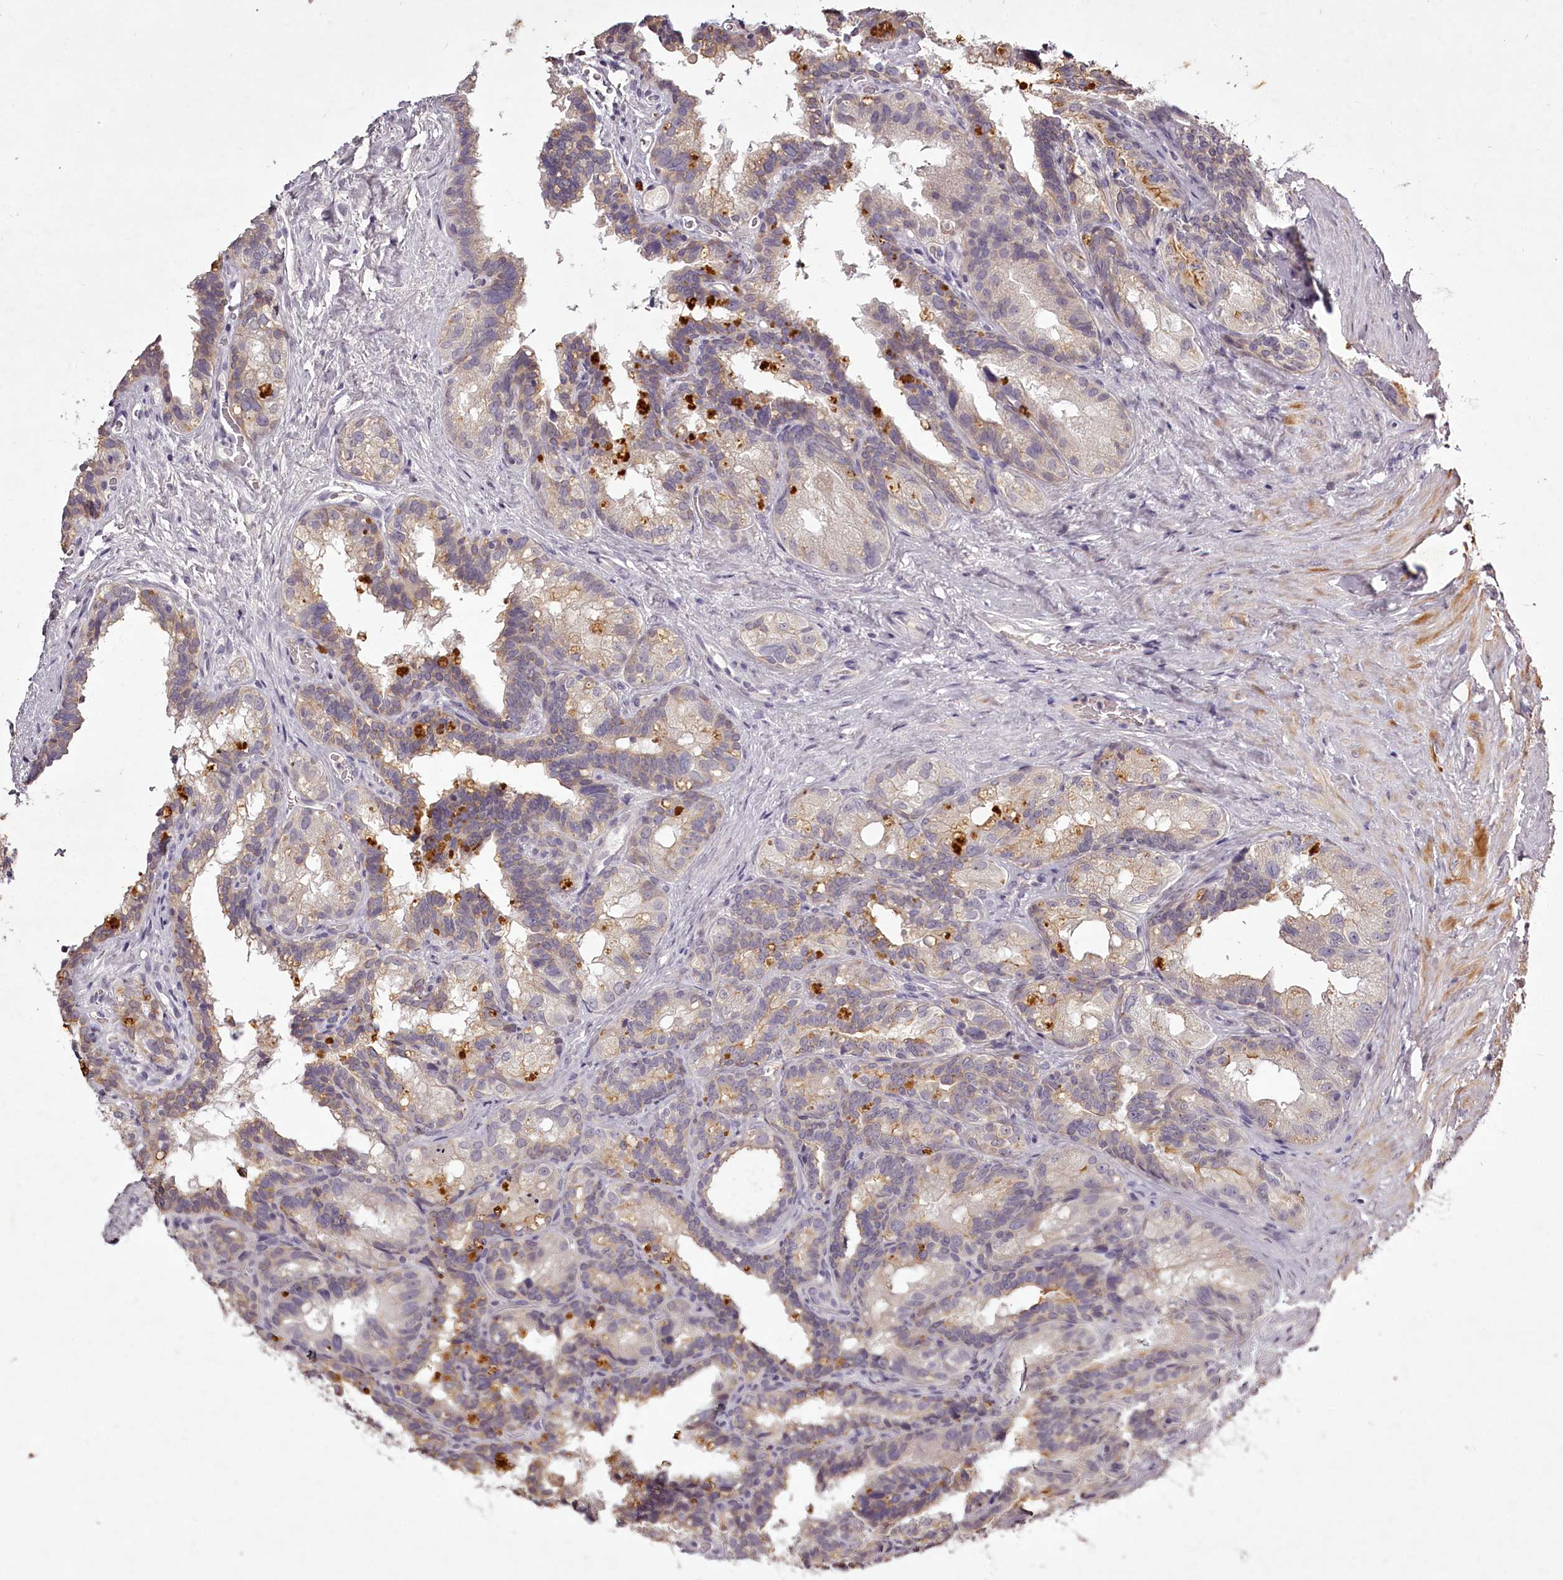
{"staining": {"intensity": "negative", "quantity": "none", "location": "none"}, "tissue": "seminal vesicle", "cell_type": "Glandular cells", "image_type": "normal", "snomed": [{"axis": "morphology", "description": "Normal tissue, NOS"}, {"axis": "topography", "description": "Seminal veicle"}], "caption": "Immunohistochemistry micrograph of normal human seminal vesicle stained for a protein (brown), which exhibits no staining in glandular cells. (DAB immunohistochemistry visualized using brightfield microscopy, high magnification).", "gene": "RBMXL2", "patient": {"sex": "male", "age": 60}}